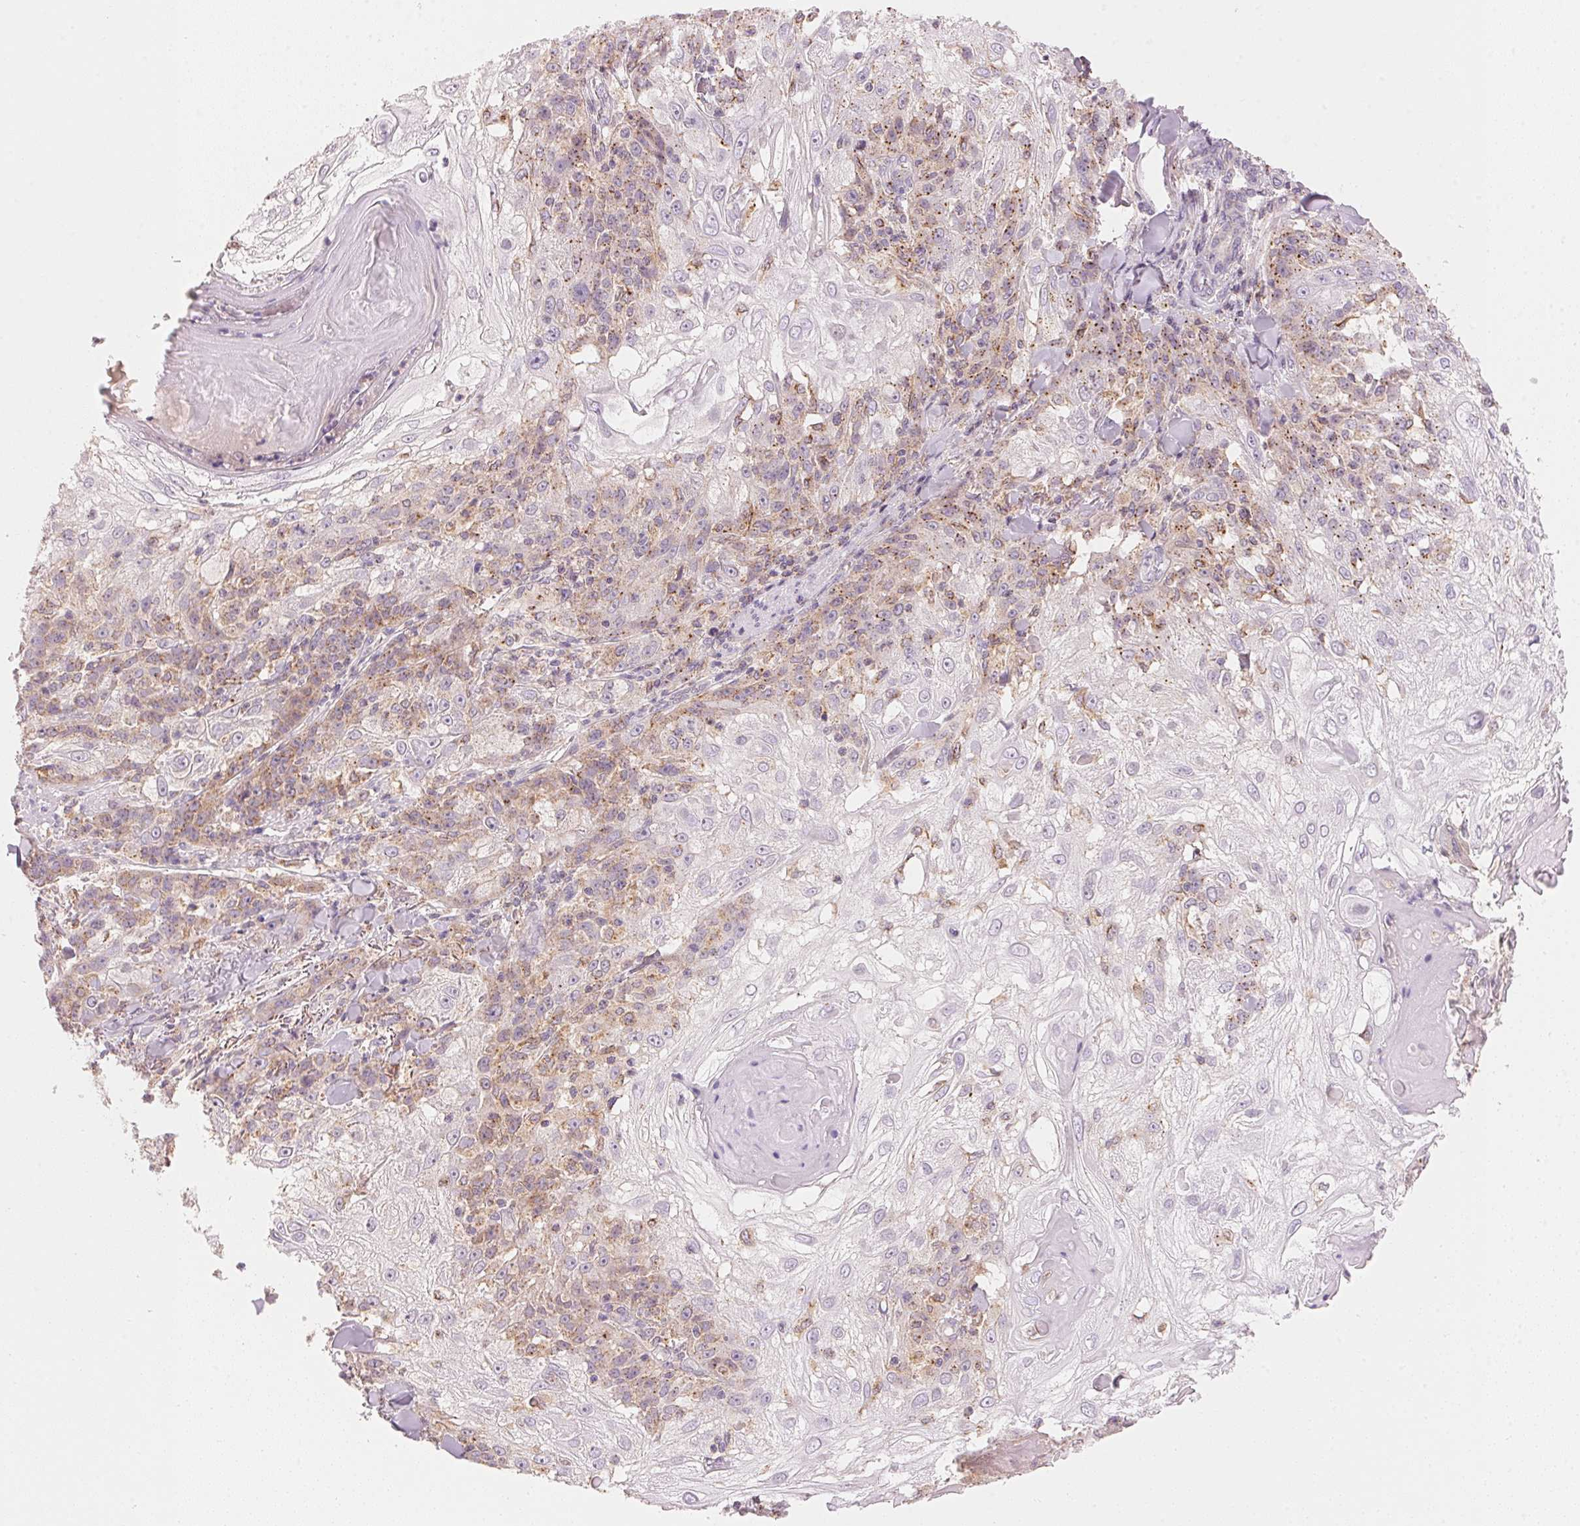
{"staining": {"intensity": "weak", "quantity": "25%-75%", "location": "cytoplasmic/membranous"}, "tissue": "skin cancer", "cell_type": "Tumor cells", "image_type": "cancer", "snomed": [{"axis": "morphology", "description": "Normal tissue, NOS"}, {"axis": "morphology", "description": "Squamous cell carcinoma, NOS"}, {"axis": "topography", "description": "Skin"}], "caption": "There is low levels of weak cytoplasmic/membranous expression in tumor cells of skin cancer (squamous cell carcinoma), as demonstrated by immunohistochemical staining (brown color).", "gene": "HOXB13", "patient": {"sex": "female", "age": 83}}